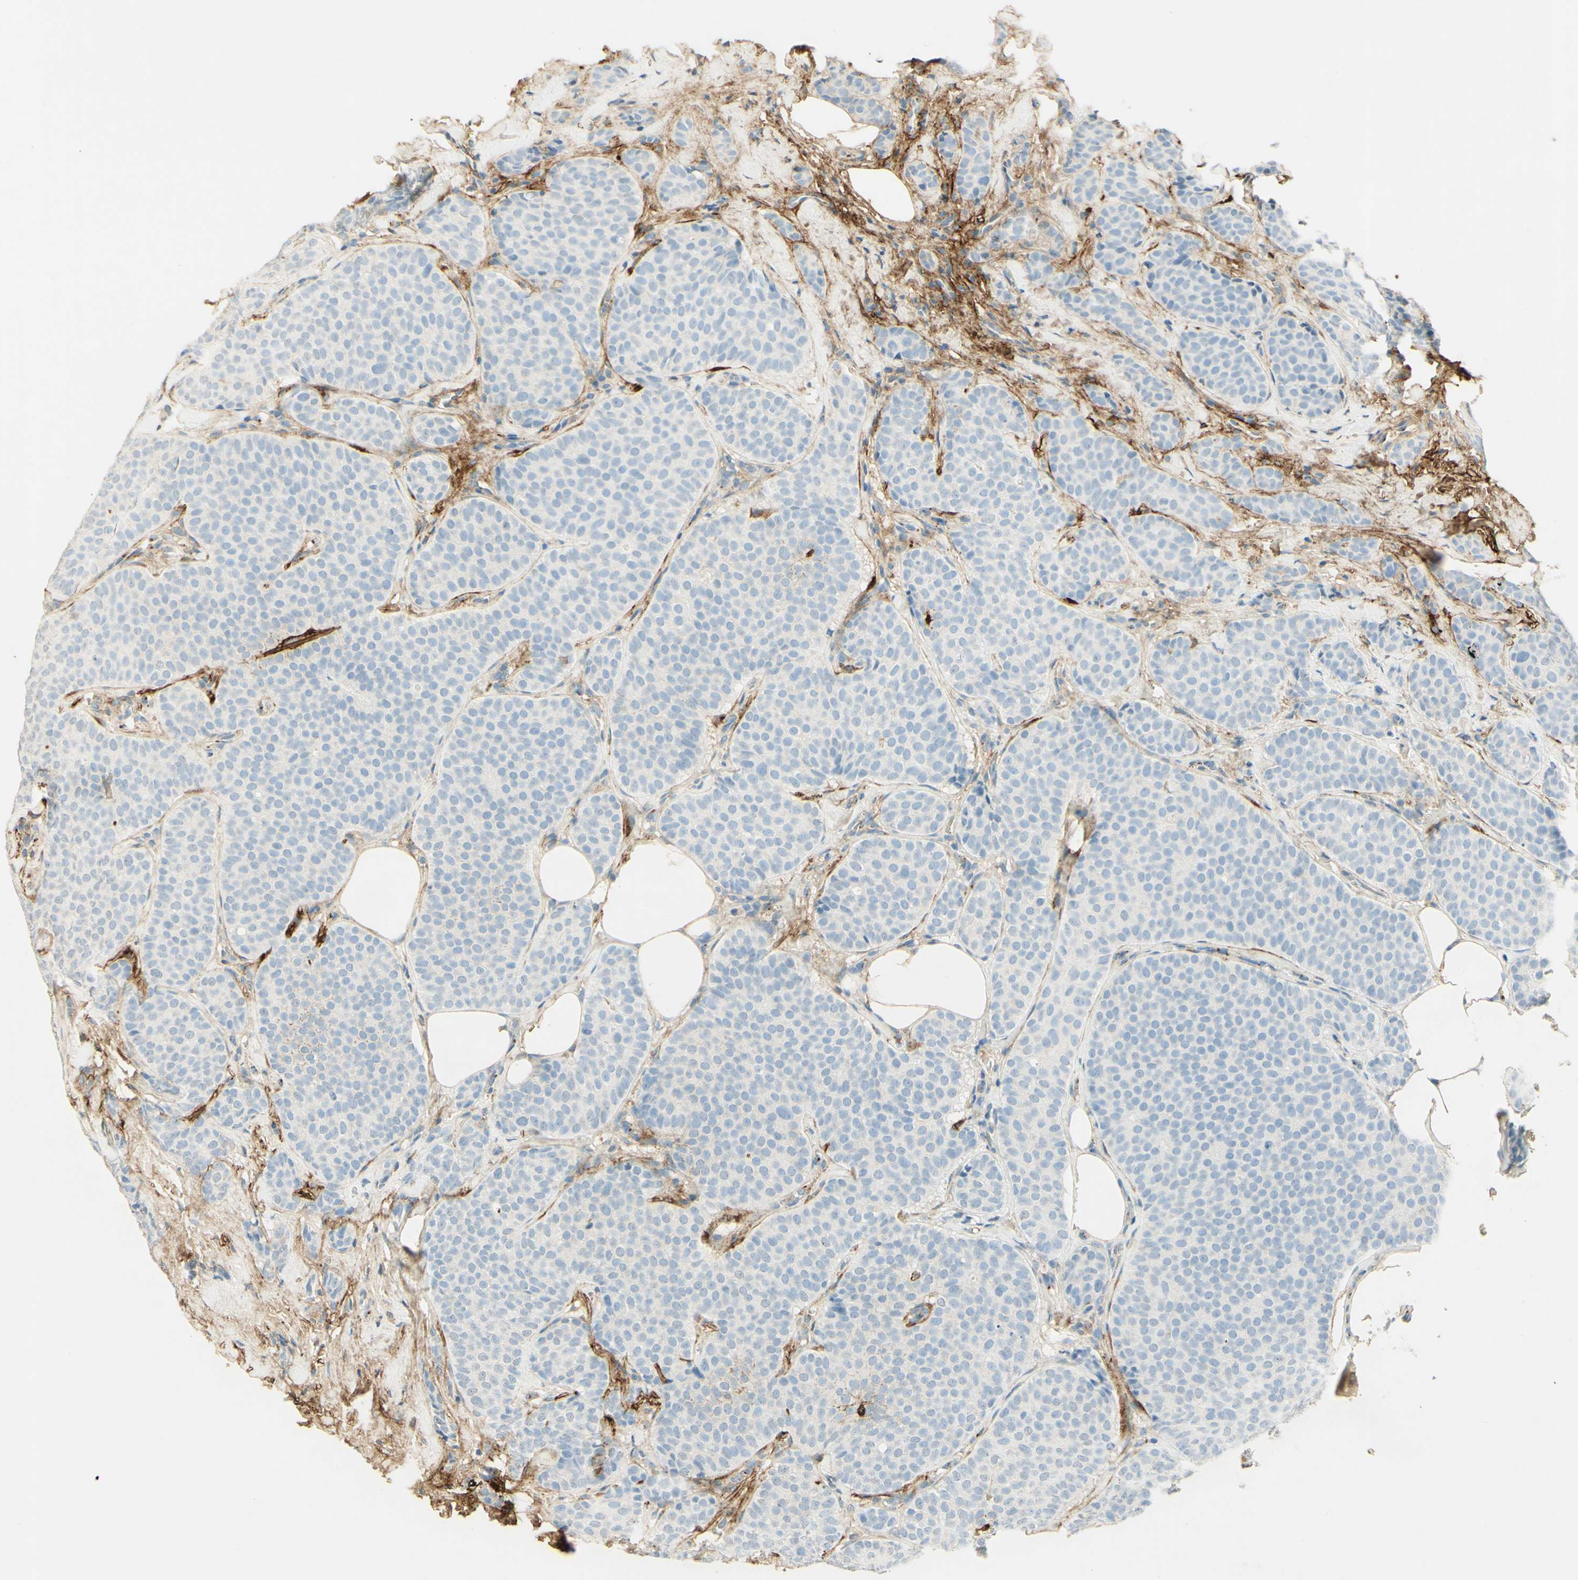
{"staining": {"intensity": "negative", "quantity": "none", "location": "none"}, "tissue": "breast cancer", "cell_type": "Tumor cells", "image_type": "cancer", "snomed": [{"axis": "morphology", "description": "Lobular carcinoma"}, {"axis": "topography", "description": "Skin"}, {"axis": "topography", "description": "Breast"}], "caption": "Breast cancer was stained to show a protein in brown. There is no significant positivity in tumor cells. (DAB (3,3'-diaminobenzidine) immunohistochemistry (IHC) visualized using brightfield microscopy, high magnification).", "gene": "TNN", "patient": {"sex": "female", "age": 46}}